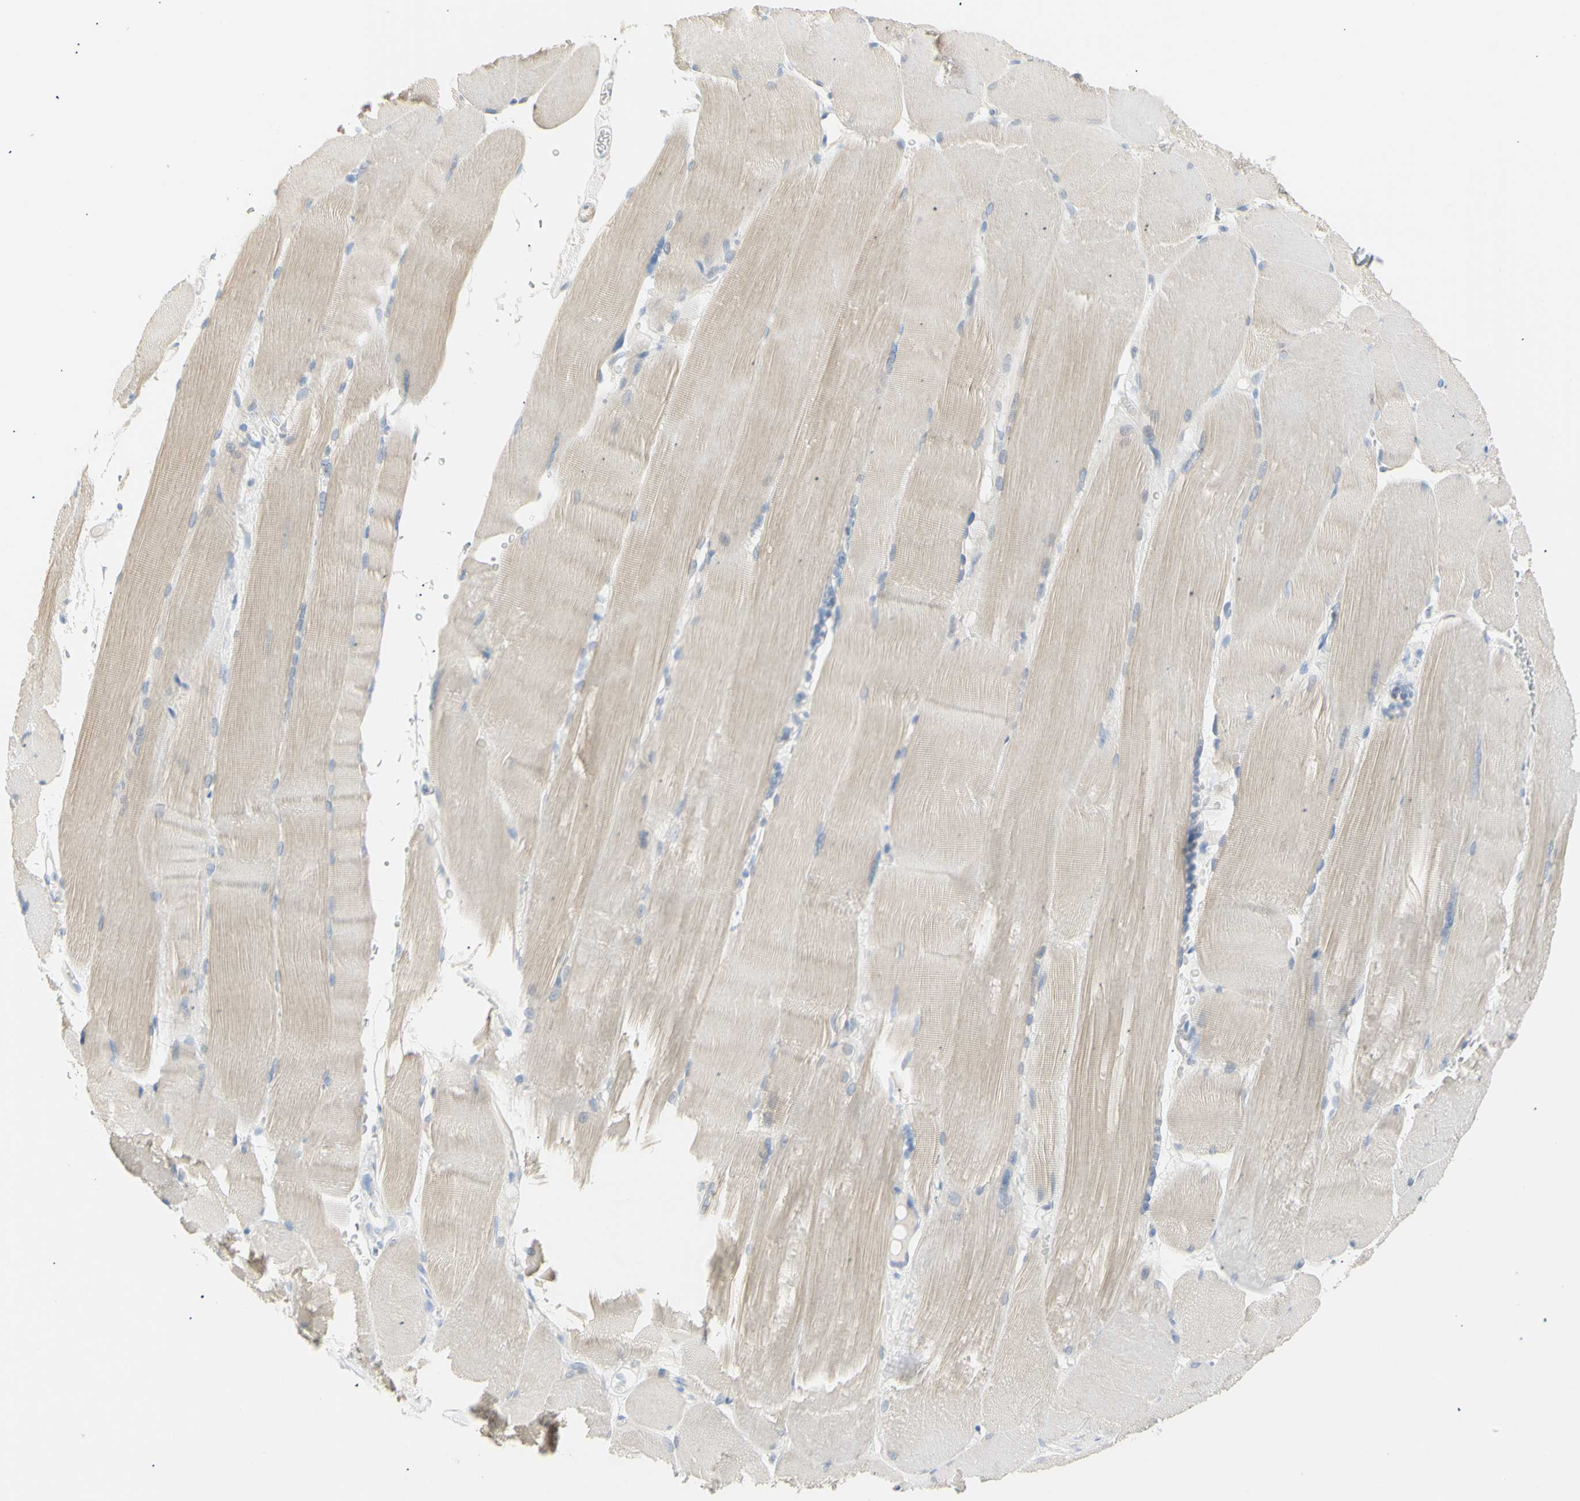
{"staining": {"intensity": "weak", "quantity": ">75%", "location": "cytoplasmic/membranous"}, "tissue": "skeletal muscle", "cell_type": "Myocytes", "image_type": "normal", "snomed": [{"axis": "morphology", "description": "Normal tissue, NOS"}, {"axis": "topography", "description": "Skin"}, {"axis": "topography", "description": "Skeletal muscle"}], "caption": "Approximately >75% of myocytes in unremarkable human skeletal muscle show weak cytoplasmic/membranous protein positivity as visualized by brown immunohistochemical staining.", "gene": "B4GALNT3", "patient": {"sex": "male", "age": 83}}